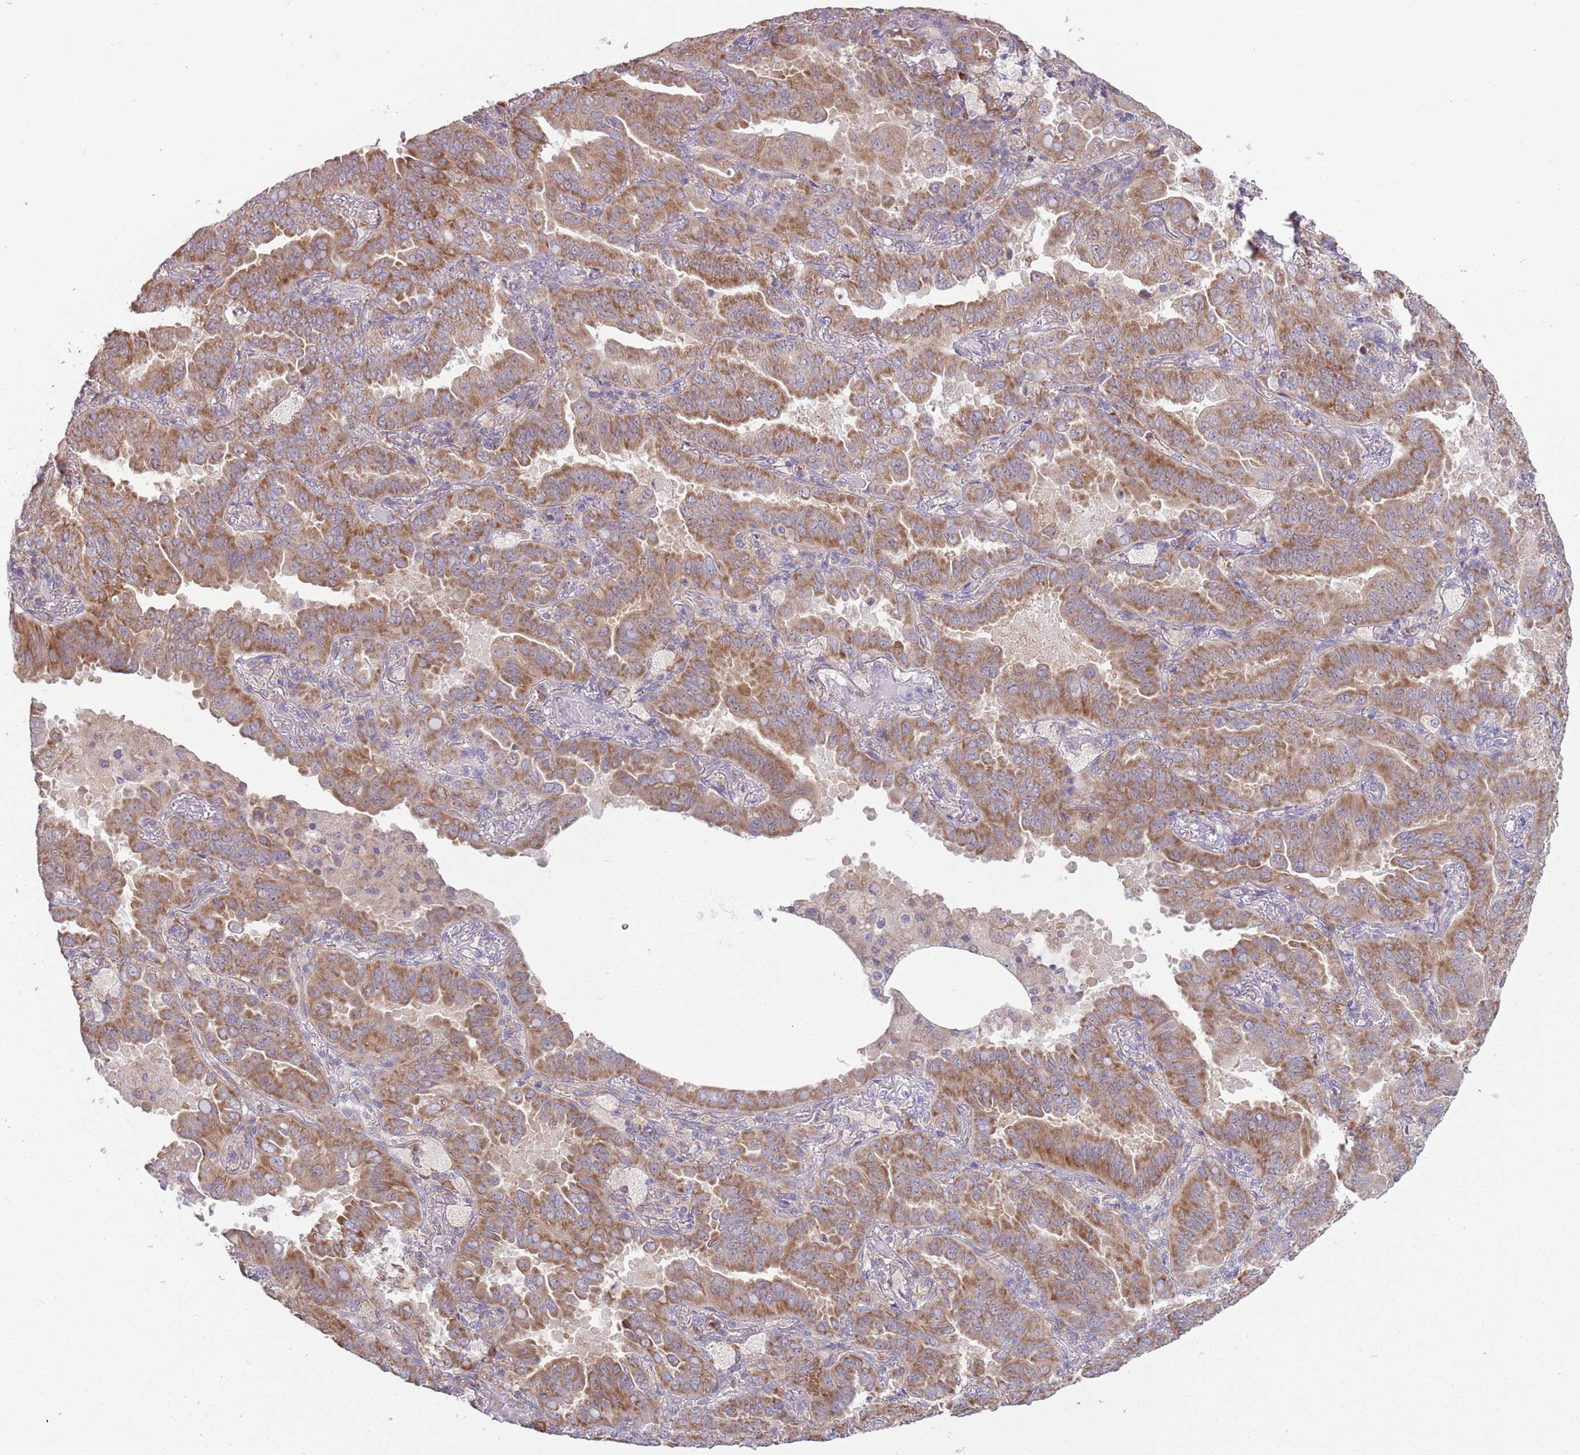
{"staining": {"intensity": "moderate", "quantity": ">75%", "location": "cytoplasmic/membranous"}, "tissue": "lung cancer", "cell_type": "Tumor cells", "image_type": "cancer", "snomed": [{"axis": "morphology", "description": "Adenocarcinoma, NOS"}, {"axis": "topography", "description": "Lung"}], "caption": "Protein analysis of adenocarcinoma (lung) tissue shows moderate cytoplasmic/membranous expression in about >75% of tumor cells. Nuclei are stained in blue.", "gene": "RPL17-C18orf32", "patient": {"sex": "male", "age": 64}}